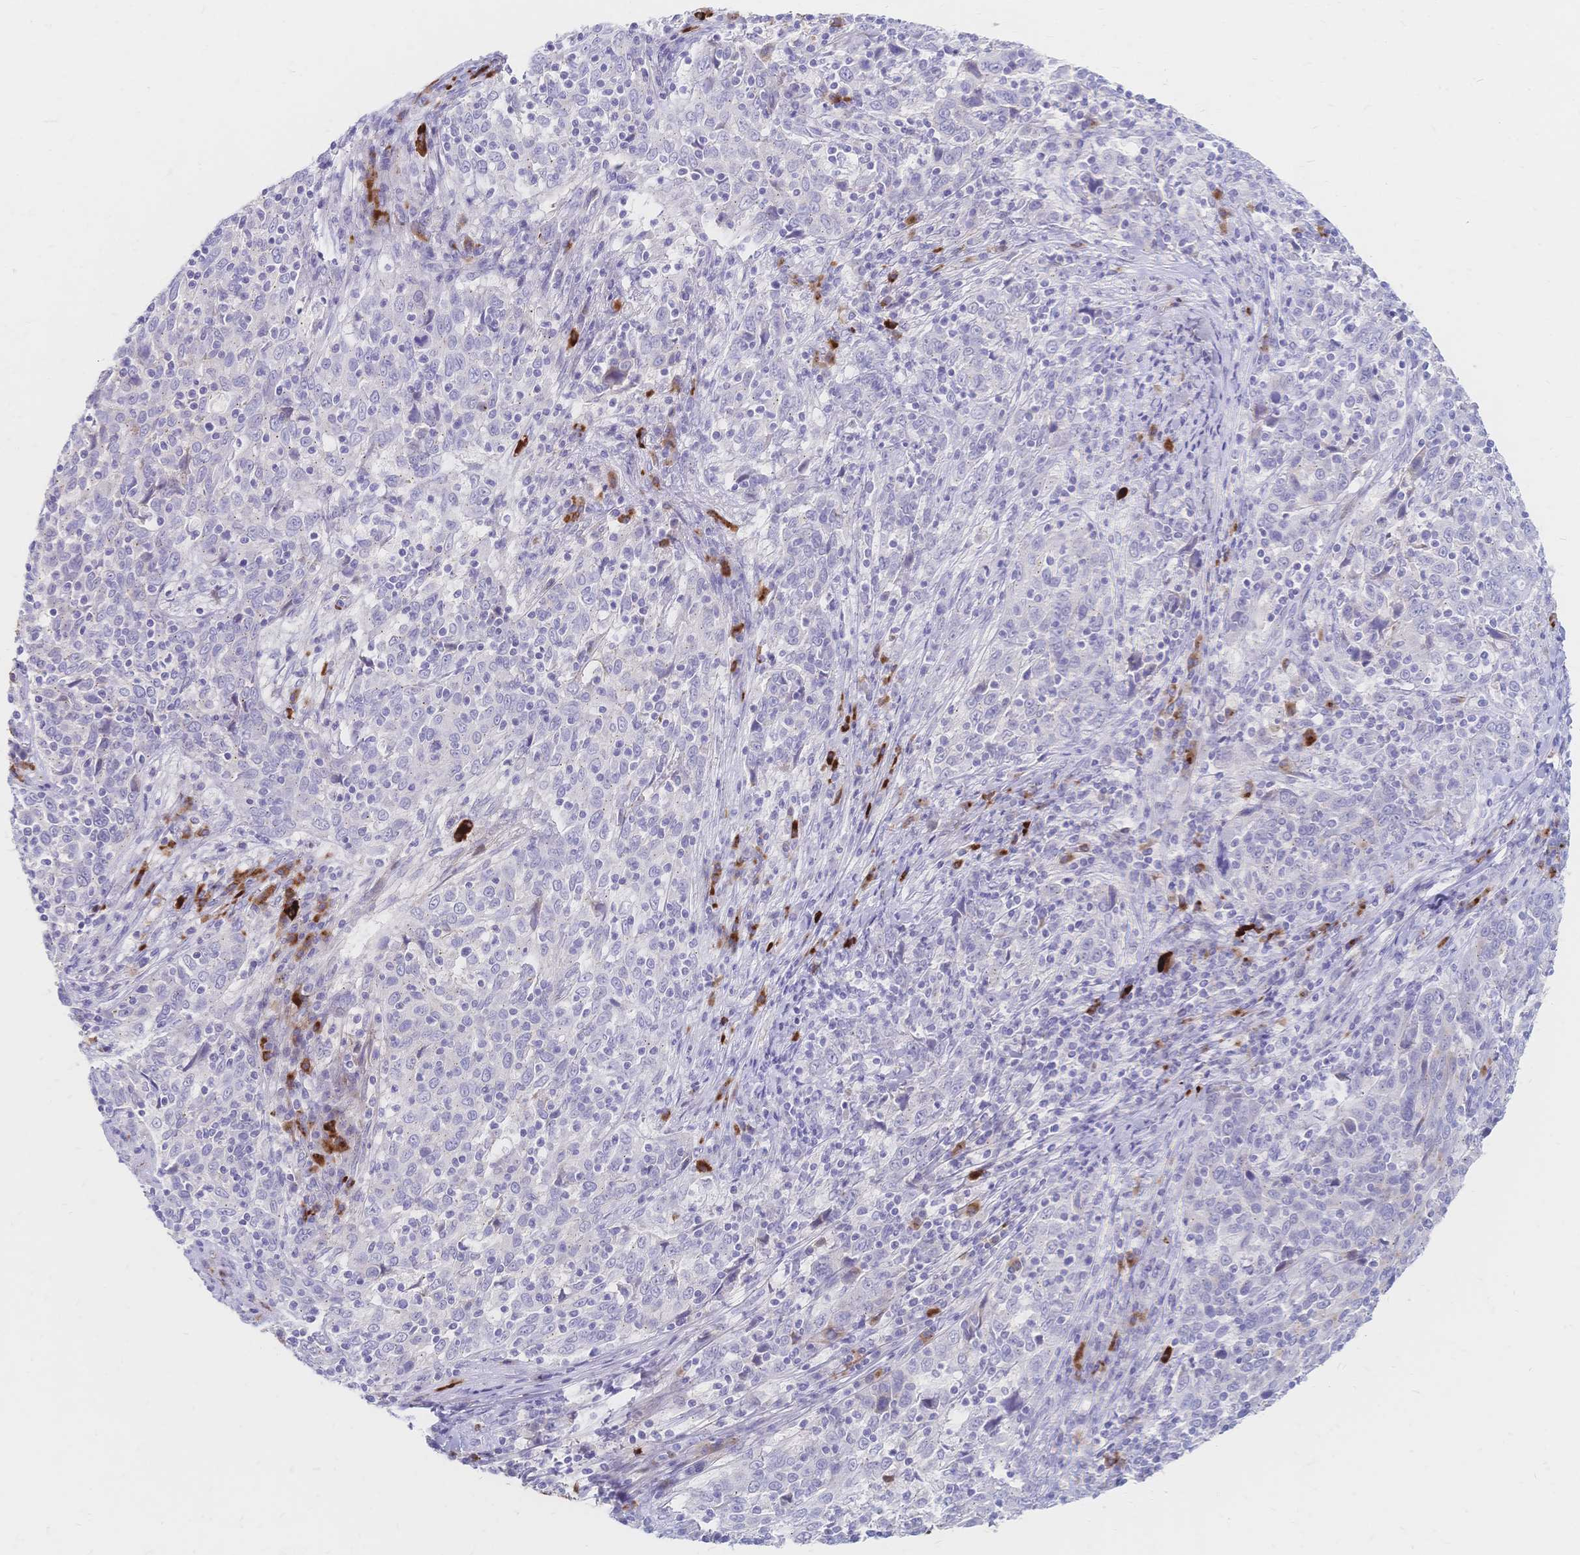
{"staining": {"intensity": "negative", "quantity": "none", "location": "none"}, "tissue": "cervical cancer", "cell_type": "Tumor cells", "image_type": "cancer", "snomed": [{"axis": "morphology", "description": "Squamous cell carcinoma, NOS"}, {"axis": "topography", "description": "Cervix"}], "caption": "This is an immunohistochemistry (IHC) histopathology image of cervical cancer (squamous cell carcinoma). There is no expression in tumor cells.", "gene": "PSORS1C2", "patient": {"sex": "female", "age": 46}}